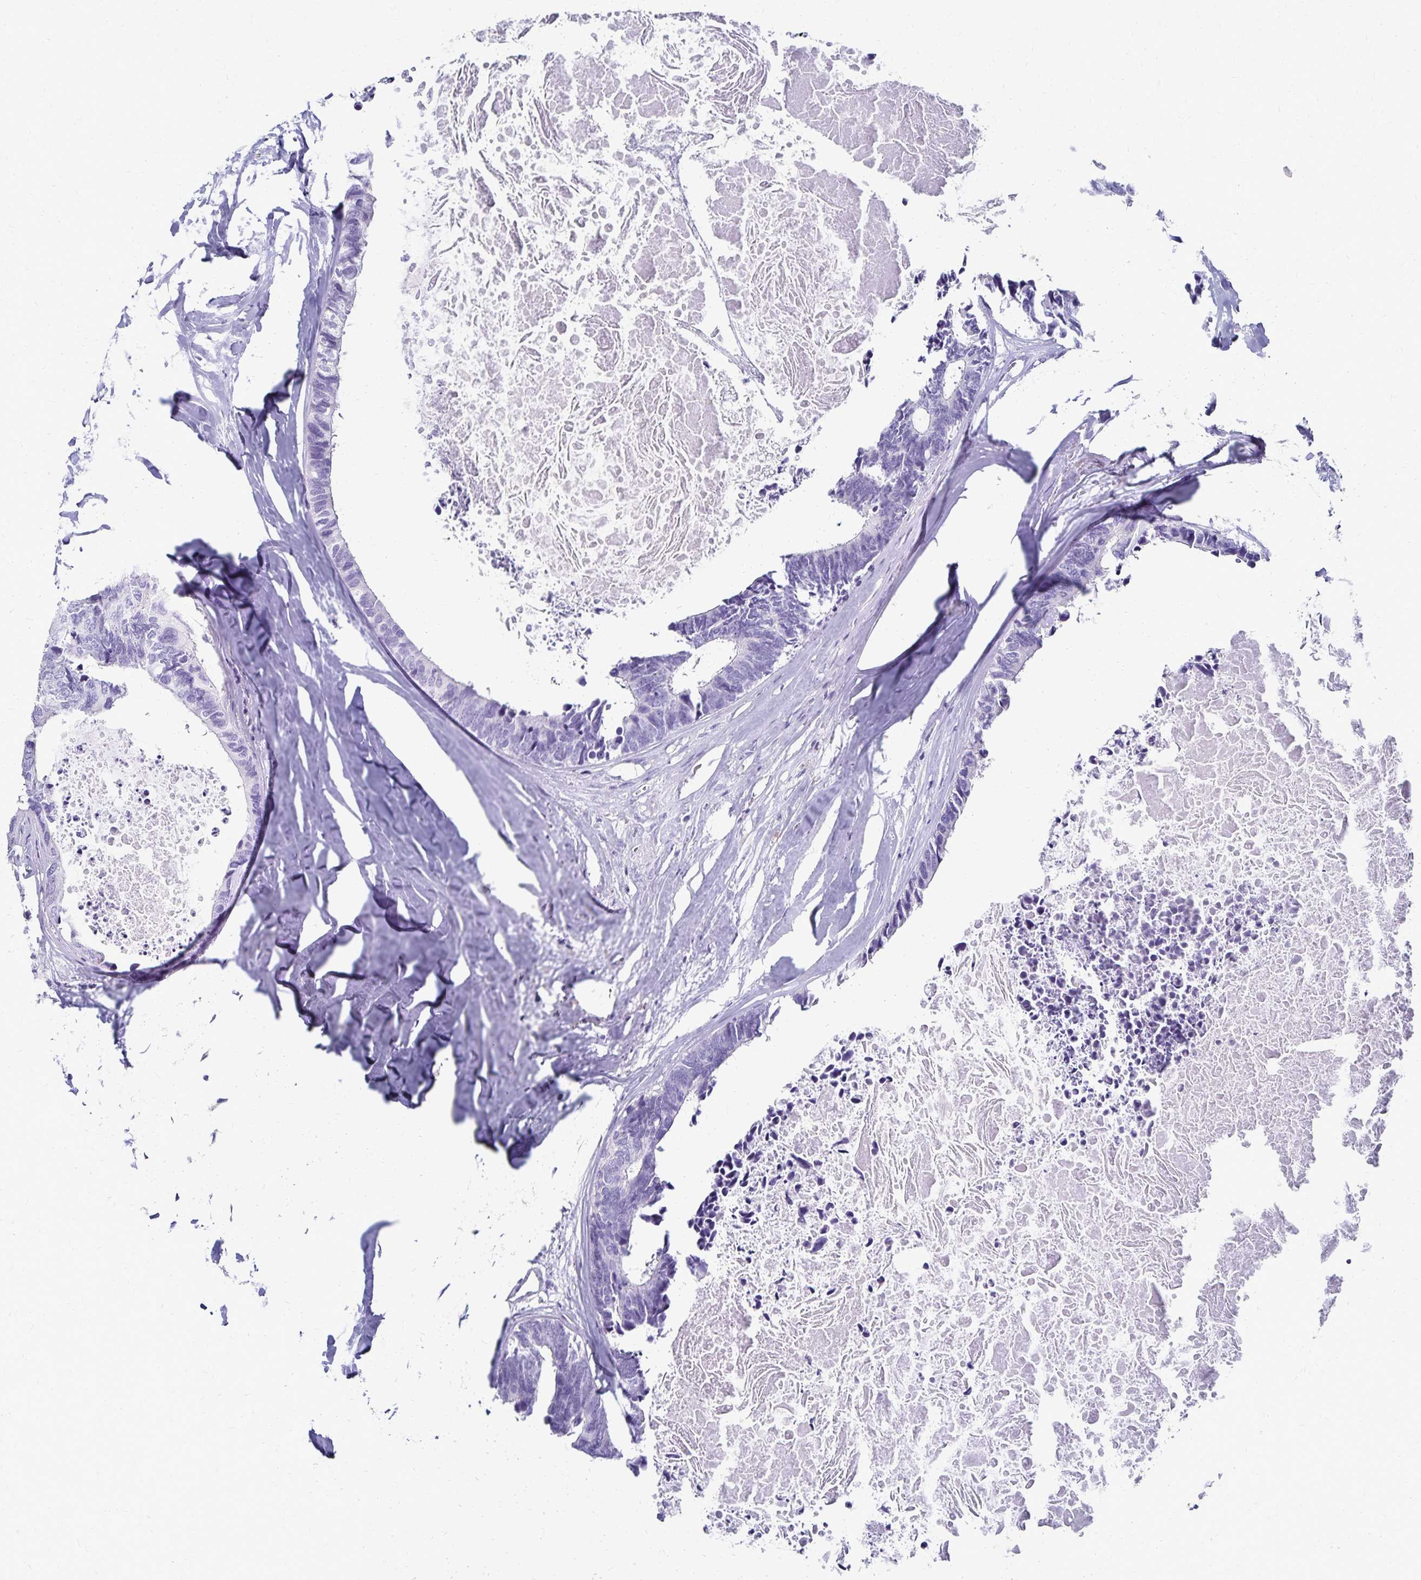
{"staining": {"intensity": "negative", "quantity": "none", "location": "none"}, "tissue": "colorectal cancer", "cell_type": "Tumor cells", "image_type": "cancer", "snomed": [{"axis": "morphology", "description": "Adenocarcinoma, NOS"}, {"axis": "topography", "description": "Colon"}, {"axis": "topography", "description": "Rectum"}], "caption": "Immunohistochemistry histopathology image of colorectal cancer (adenocarcinoma) stained for a protein (brown), which exhibits no staining in tumor cells.", "gene": "GIP", "patient": {"sex": "male", "age": 57}}